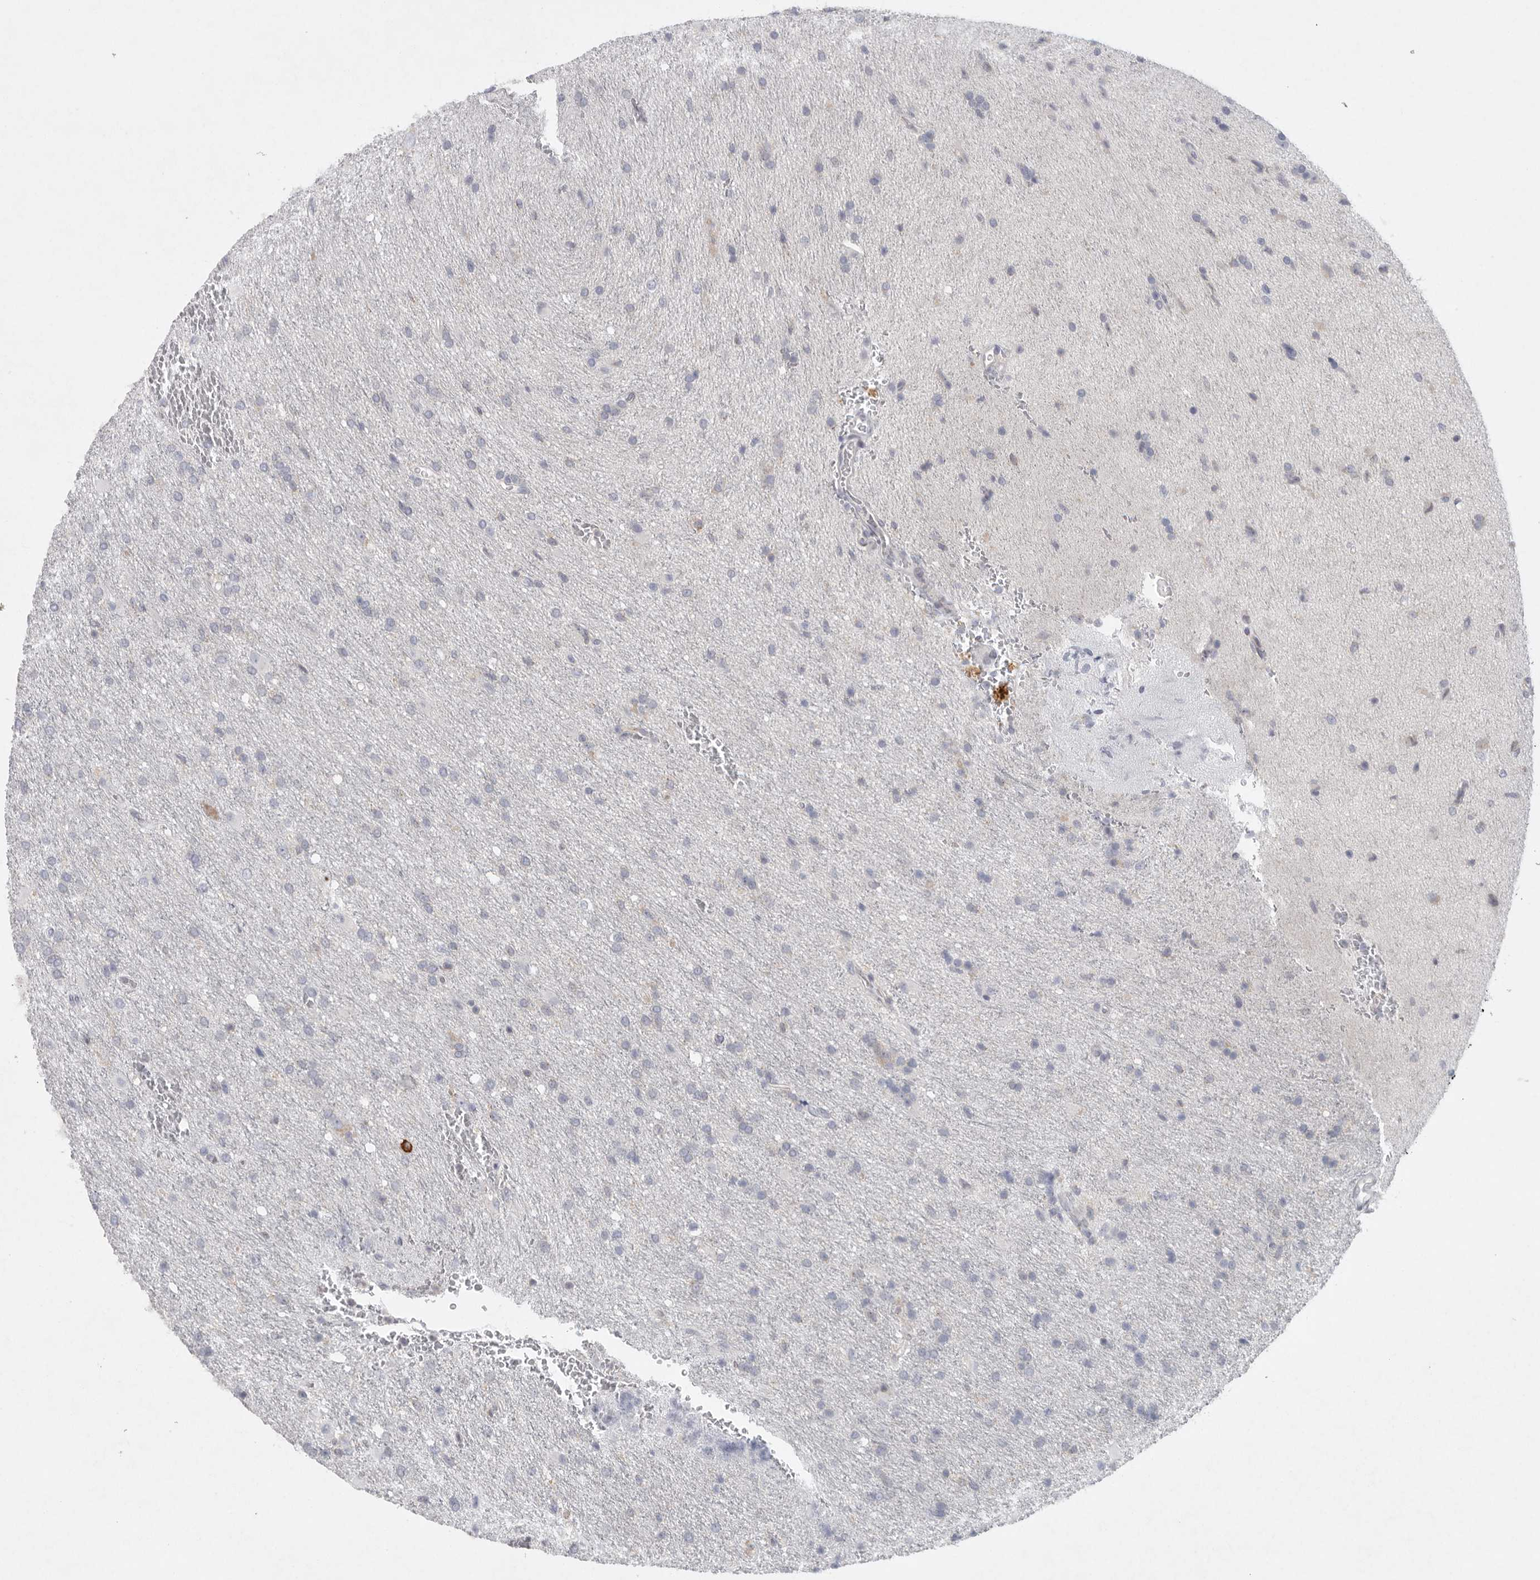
{"staining": {"intensity": "negative", "quantity": "none", "location": "none"}, "tissue": "glioma", "cell_type": "Tumor cells", "image_type": "cancer", "snomed": [{"axis": "morphology", "description": "Glioma, malignant, High grade"}, {"axis": "topography", "description": "Brain"}], "caption": "This is an immunohistochemistry image of malignant high-grade glioma. There is no expression in tumor cells.", "gene": "TMEM69", "patient": {"sex": "female", "age": 57}}